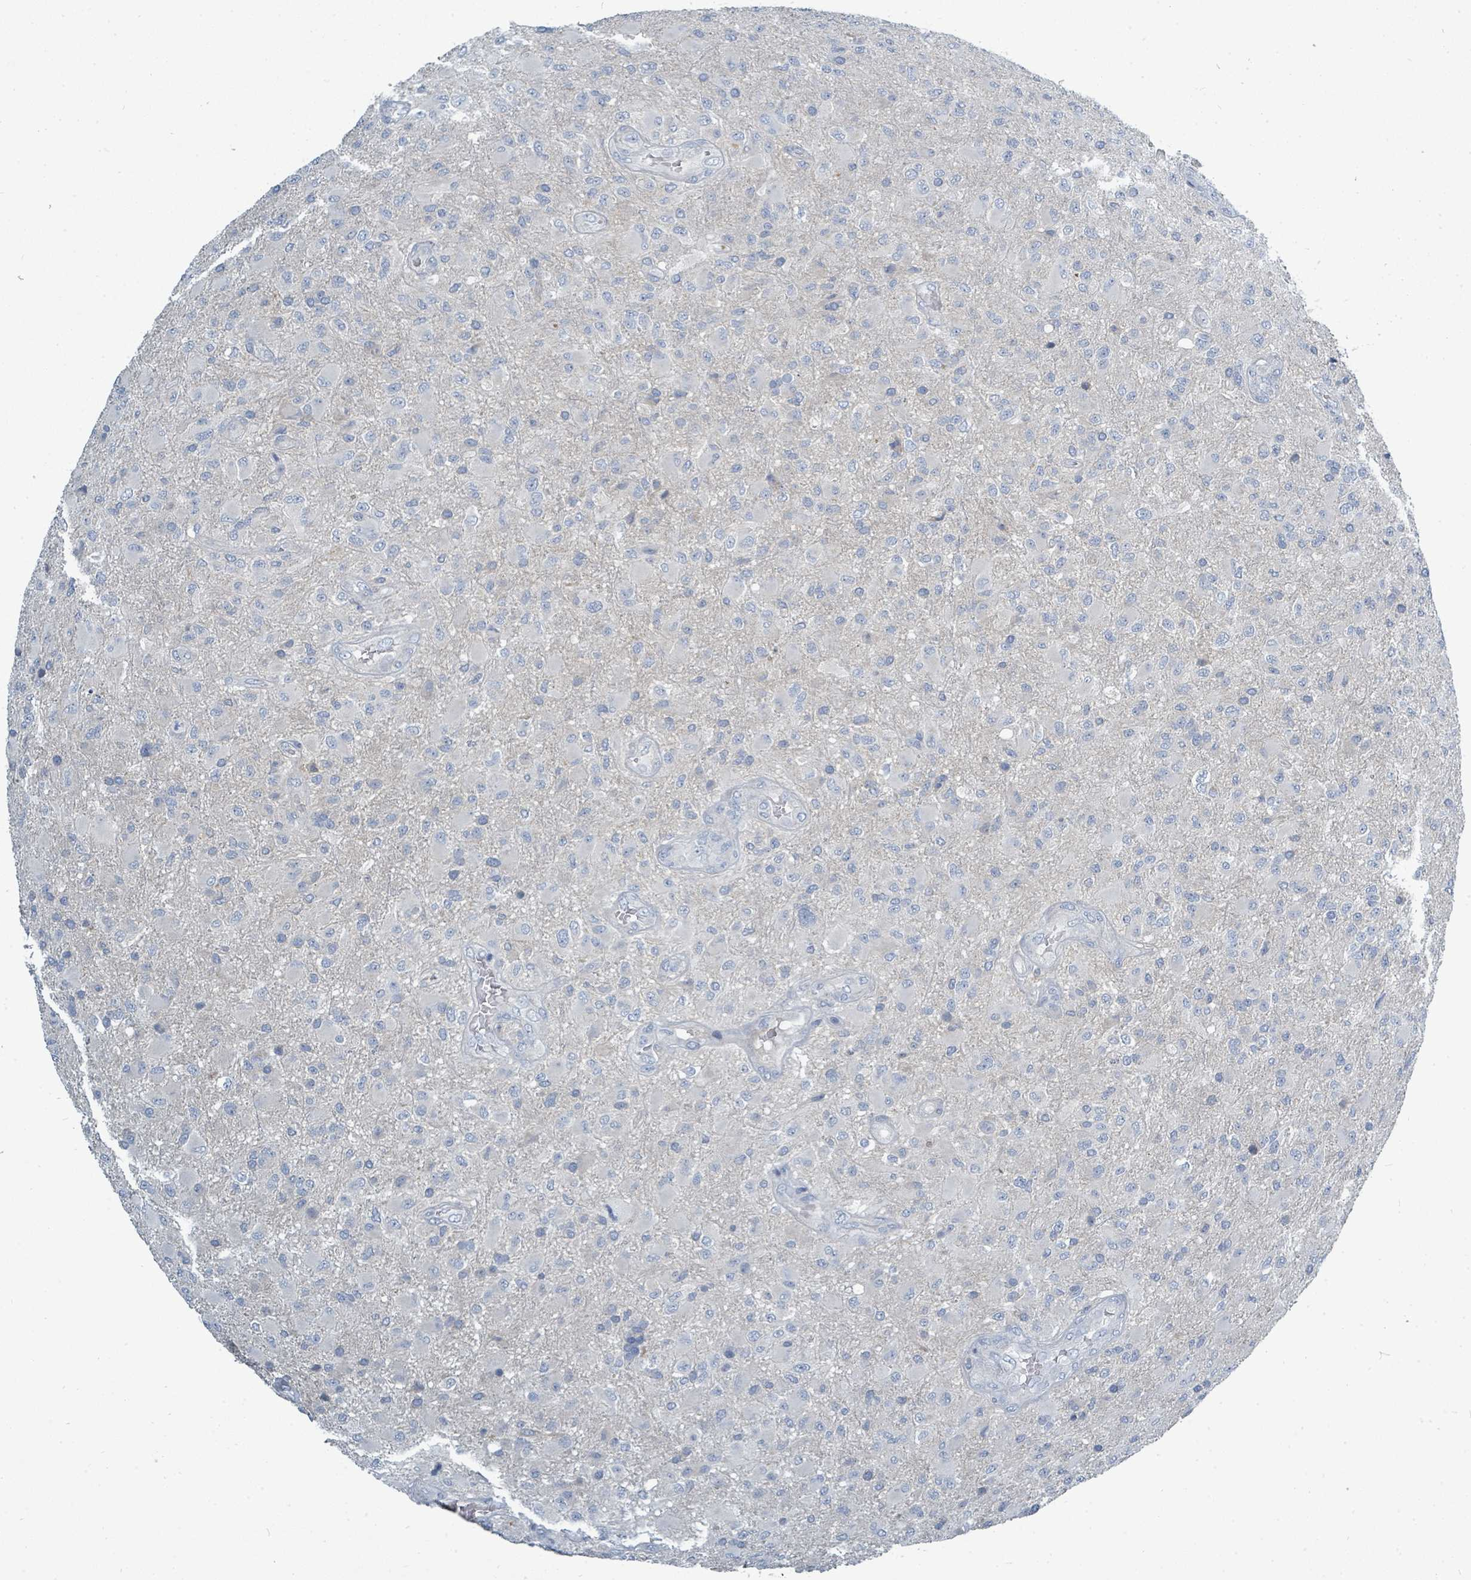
{"staining": {"intensity": "negative", "quantity": "none", "location": "none"}, "tissue": "glioma", "cell_type": "Tumor cells", "image_type": "cancer", "snomed": [{"axis": "morphology", "description": "Glioma, malignant, Low grade"}, {"axis": "topography", "description": "Brain"}], "caption": "The immunohistochemistry (IHC) histopathology image has no significant positivity in tumor cells of glioma tissue.", "gene": "SLC25A23", "patient": {"sex": "male", "age": 65}}